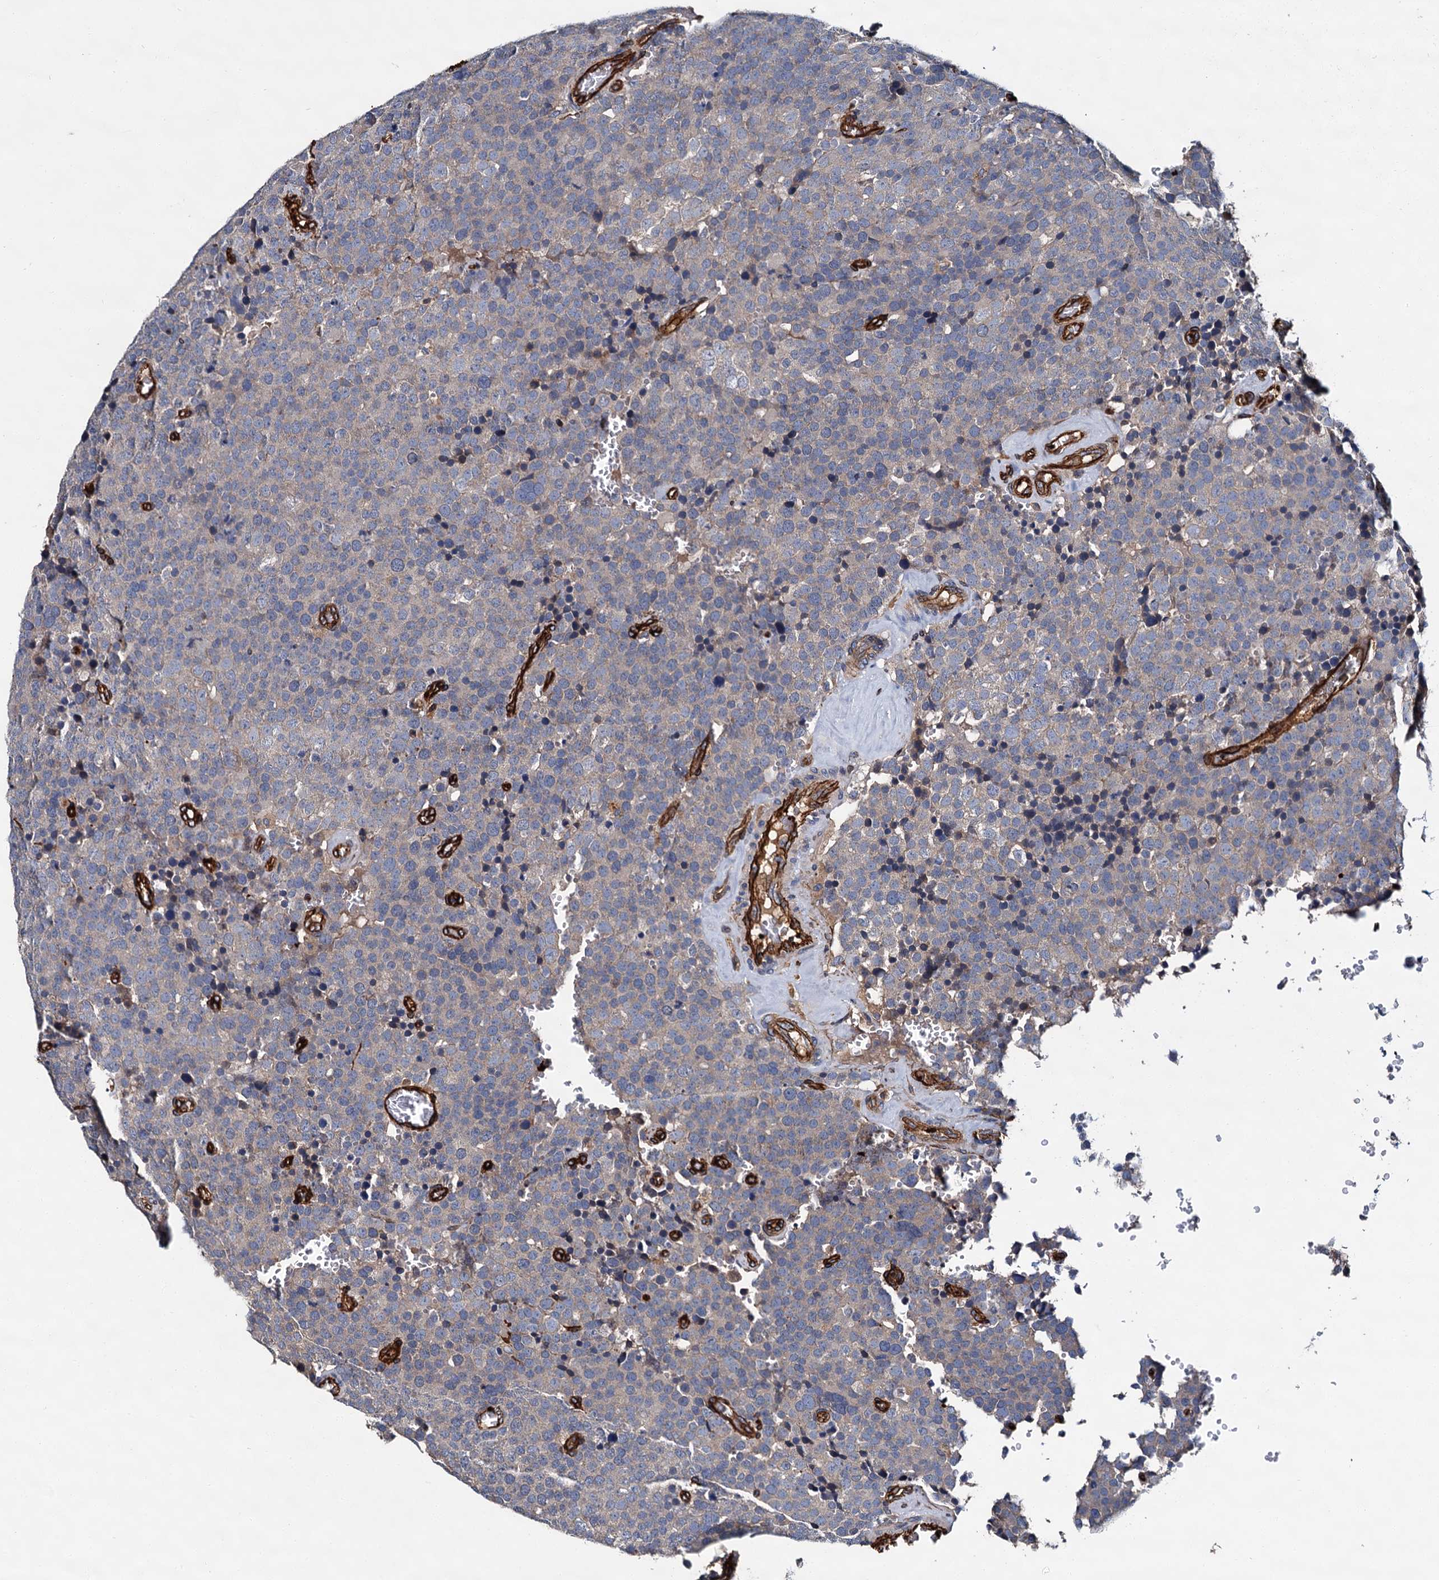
{"staining": {"intensity": "negative", "quantity": "none", "location": "none"}, "tissue": "testis cancer", "cell_type": "Tumor cells", "image_type": "cancer", "snomed": [{"axis": "morphology", "description": "Seminoma, NOS"}, {"axis": "topography", "description": "Testis"}], "caption": "This image is of testis seminoma stained with immunohistochemistry (IHC) to label a protein in brown with the nuclei are counter-stained blue. There is no staining in tumor cells.", "gene": "CACNA1C", "patient": {"sex": "male", "age": 71}}